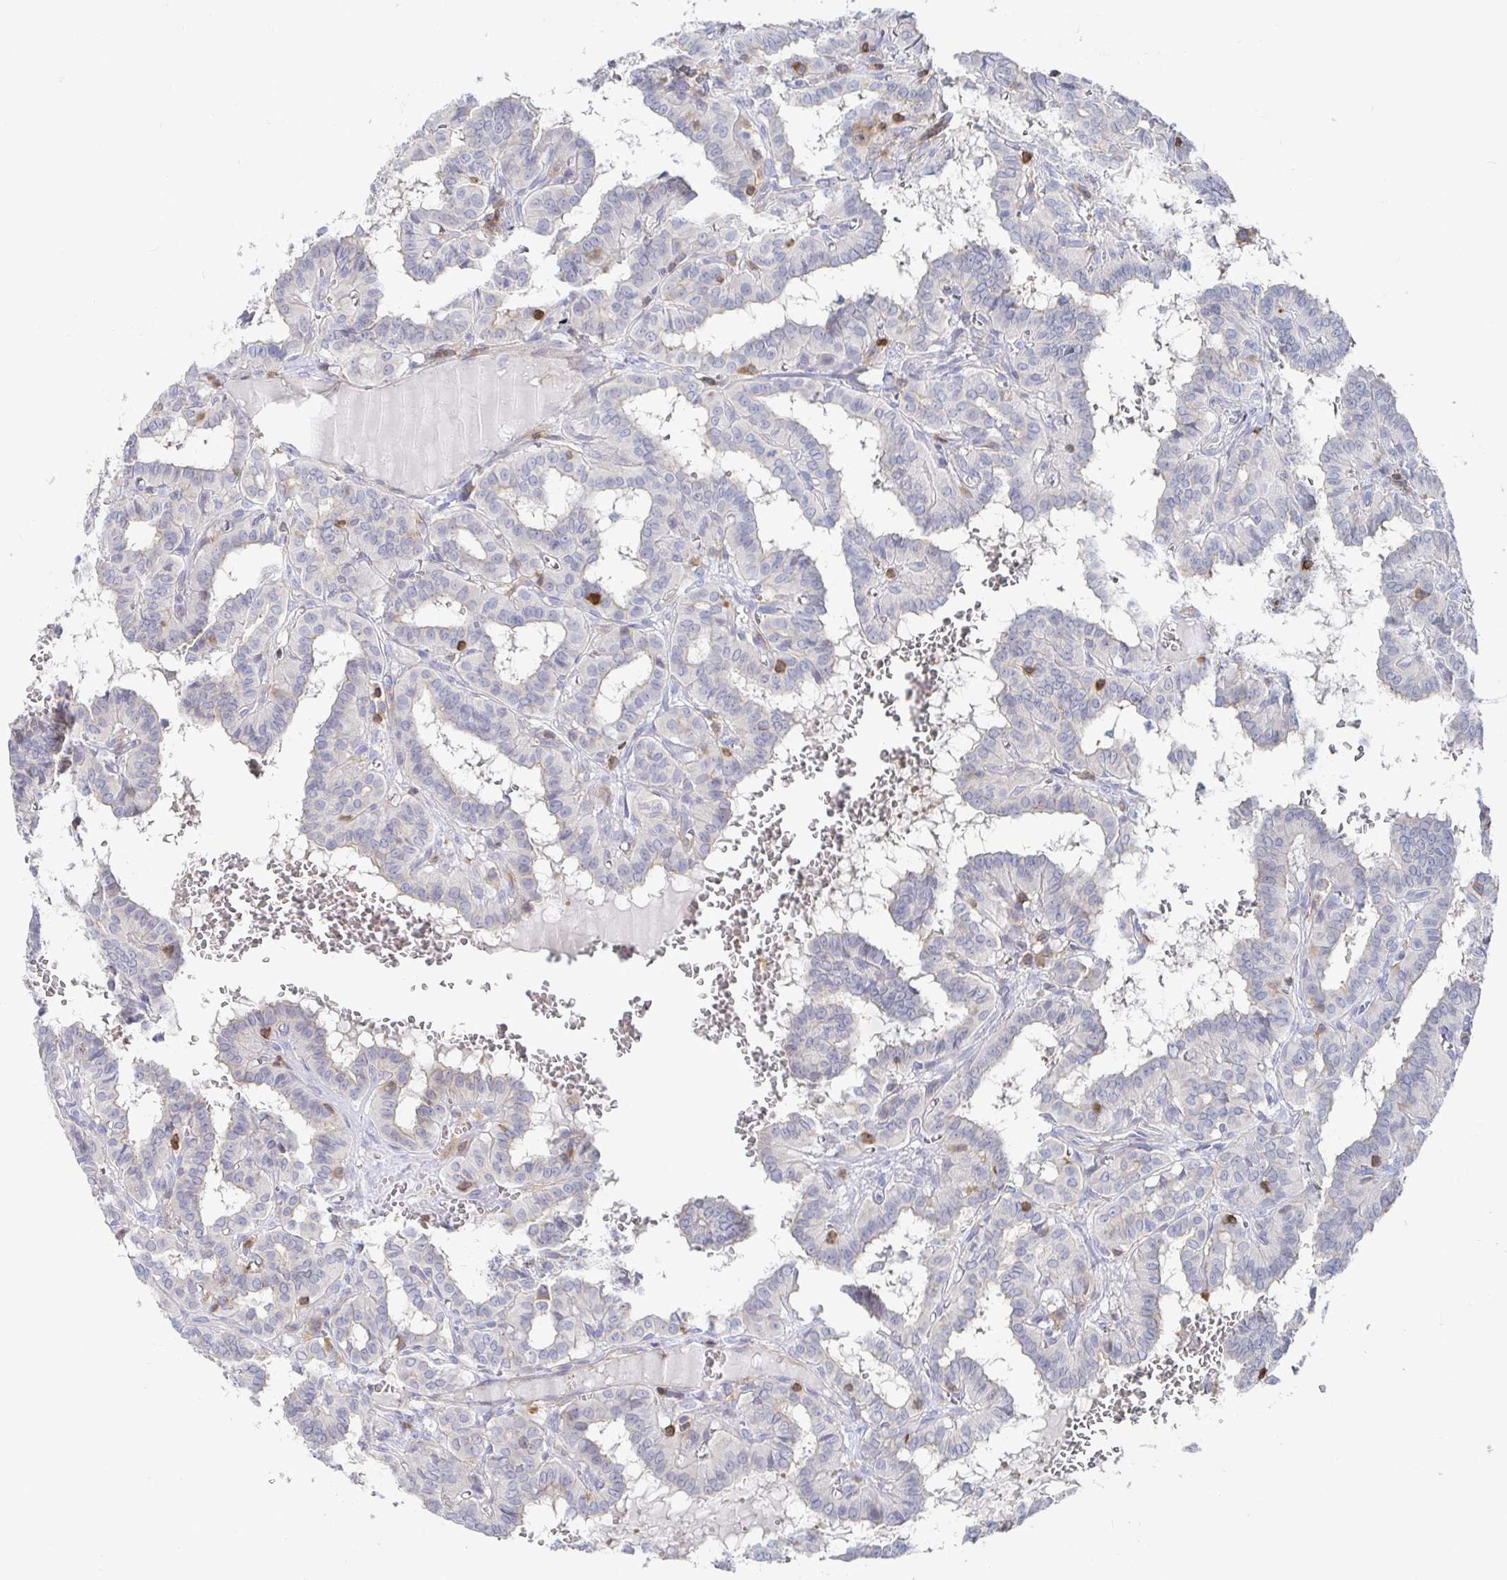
{"staining": {"intensity": "negative", "quantity": "none", "location": "none"}, "tissue": "thyroid cancer", "cell_type": "Tumor cells", "image_type": "cancer", "snomed": [{"axis": "morphology", "description": "Papillary adenocarcinoma, NOS"}, {"axis": "topography", "description": "Thyroid gland"}], "caption": "High power microscopy photomicrograph of an IHC micrograph of thyroid cancer (papillary adenocarcinoma), revealing no significant positivity in tumor cells.", "gene": "PIK3CD", "patient": {"sex": "female", "age": 21}}